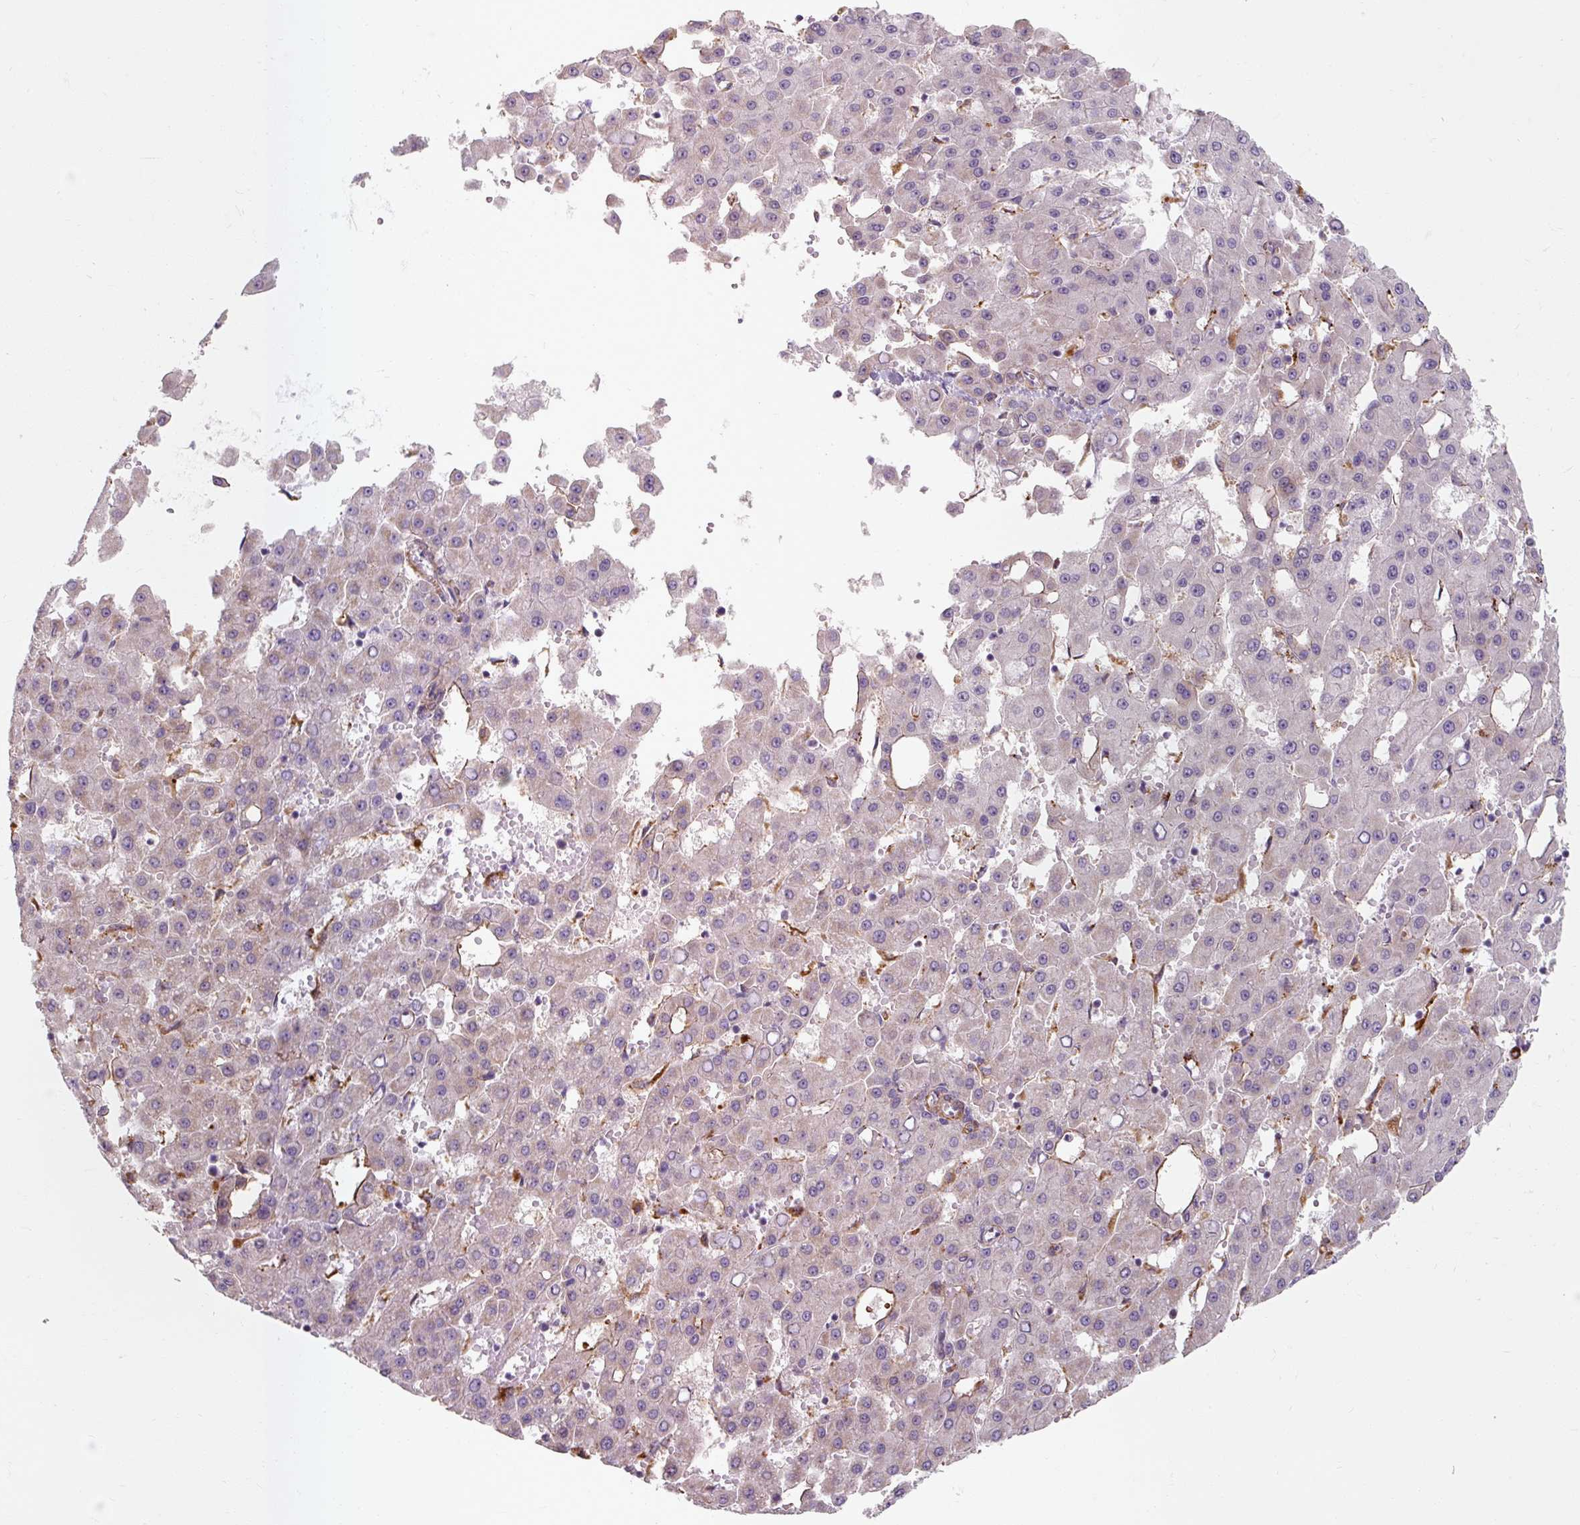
{"staining": {"intensity": "negative", "quantity": "none", "location": "none"}, "tissue": "liver cancer", "cell_type": "Tumor cells", "image_type": "cancer", "snomed": [{"axis": "morphology", "description": "Carcinoma, Hepatocellular, NOS"}, {"axis": "topography", "description": "Liver"}], "caption": "The IHC micrograph has no significant staining in tumor cells of hepatocellular carcinoma (liver) tissue.", "gene": "MRPS5", "patient": {"sex": "male", "age": 47}}